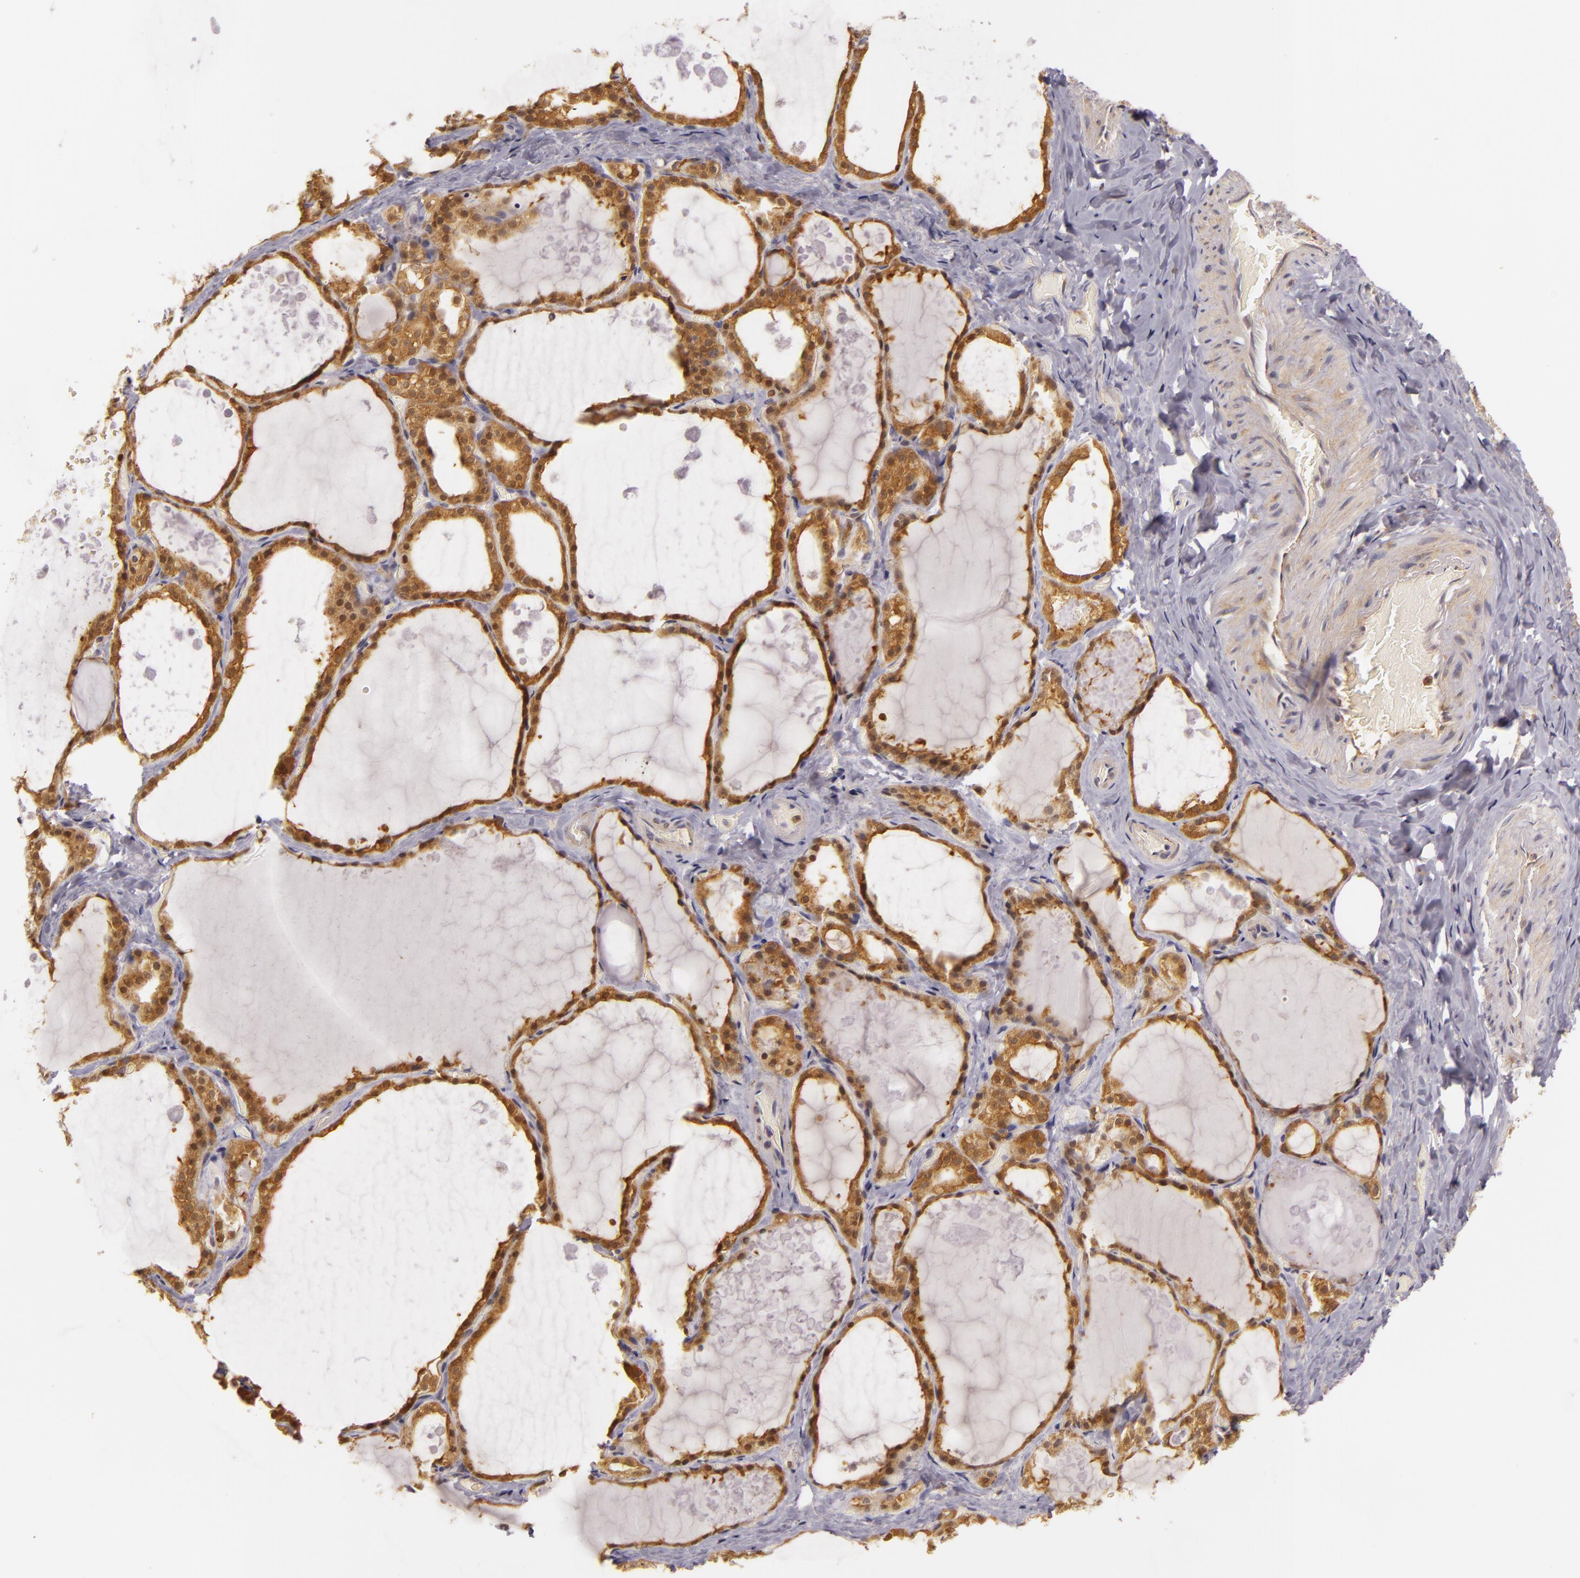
{"staining": {"intensity": "moderate", "quantity": ">75%", "location": "cytoplasmic/membranous"}, "tissue": "thyroid gland", "cell_type": "Glandular cells", "image_type": "normal", "snomed": [{"axis": "morphology", "description": "Normal tissue, NOS"}, {"axis": "topography", "description": "Thyroid gland"}], "caption": "Immunohistochemical staining of benign human thyroid gland displays moderate cytoplasmic/membranous protein expression in approximately >75% of glandular cells. Using DAB (brown) and hematoxylin (blue) stains, captured at high magnification using brightfield microscopy.", "gene": "TOM1", "patient": {"sex": "male", "age": 61}}